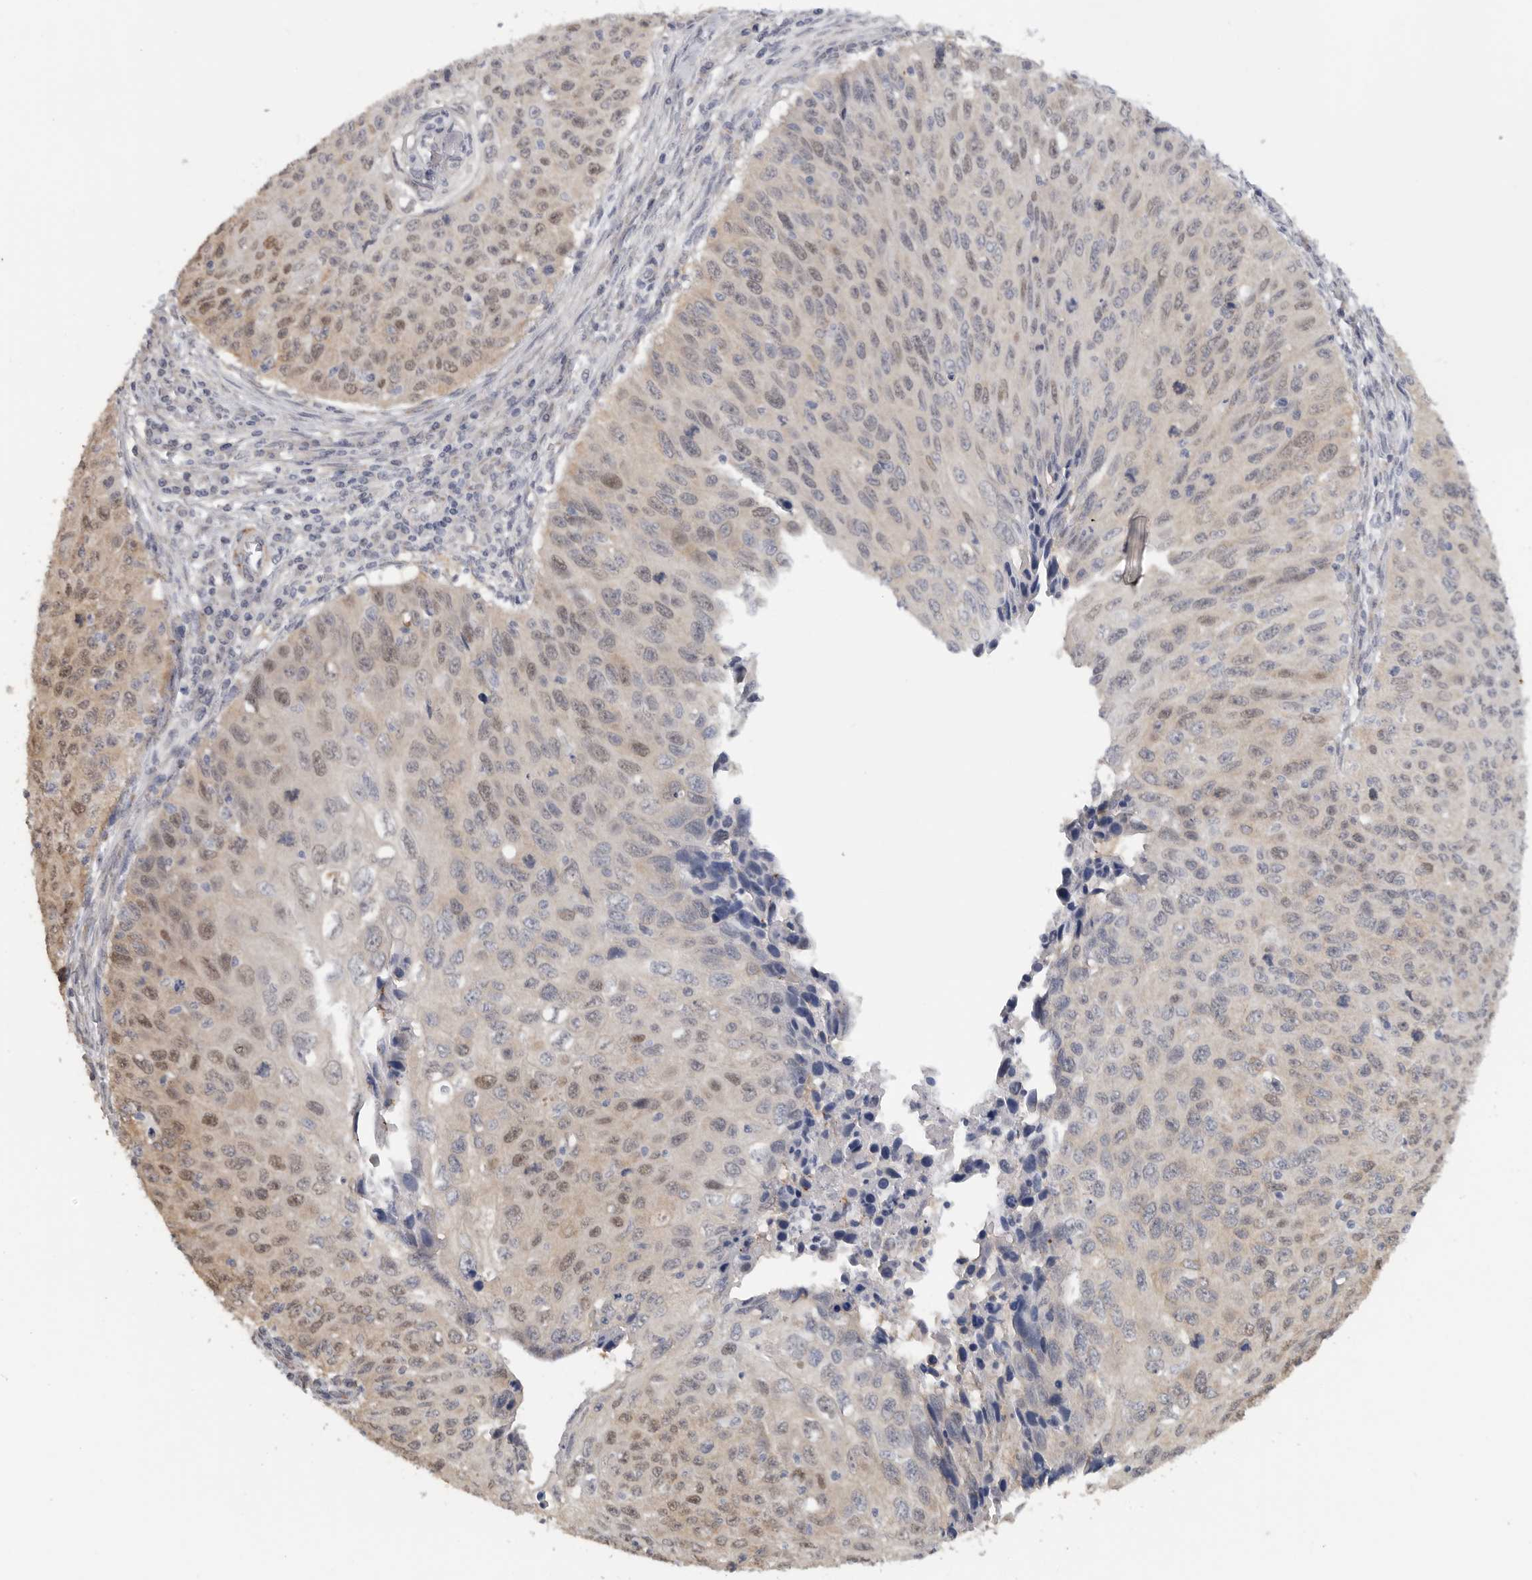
{"staining": {"intensity": "weak", "quantity": "25%-75%", "location": "nuclear"}, "tissue": "cervical cancer", "cell_type": "Tumor cells", "image_type": "cancer", "snomed": [{"axis": "morphology", "description": "Squamous cell carcinoma, NOS"}, {"axis": "topography", "description": "Cervix"}], "caption": "About 25%-75% of tumor cells in human cervical squamous cell carcinoma exhibit weak nuclear protein positivity as visualized by brown immunohistochemical staining.", "gene": "DYRK2", "patient": {"sex": "female", "age": 53}}